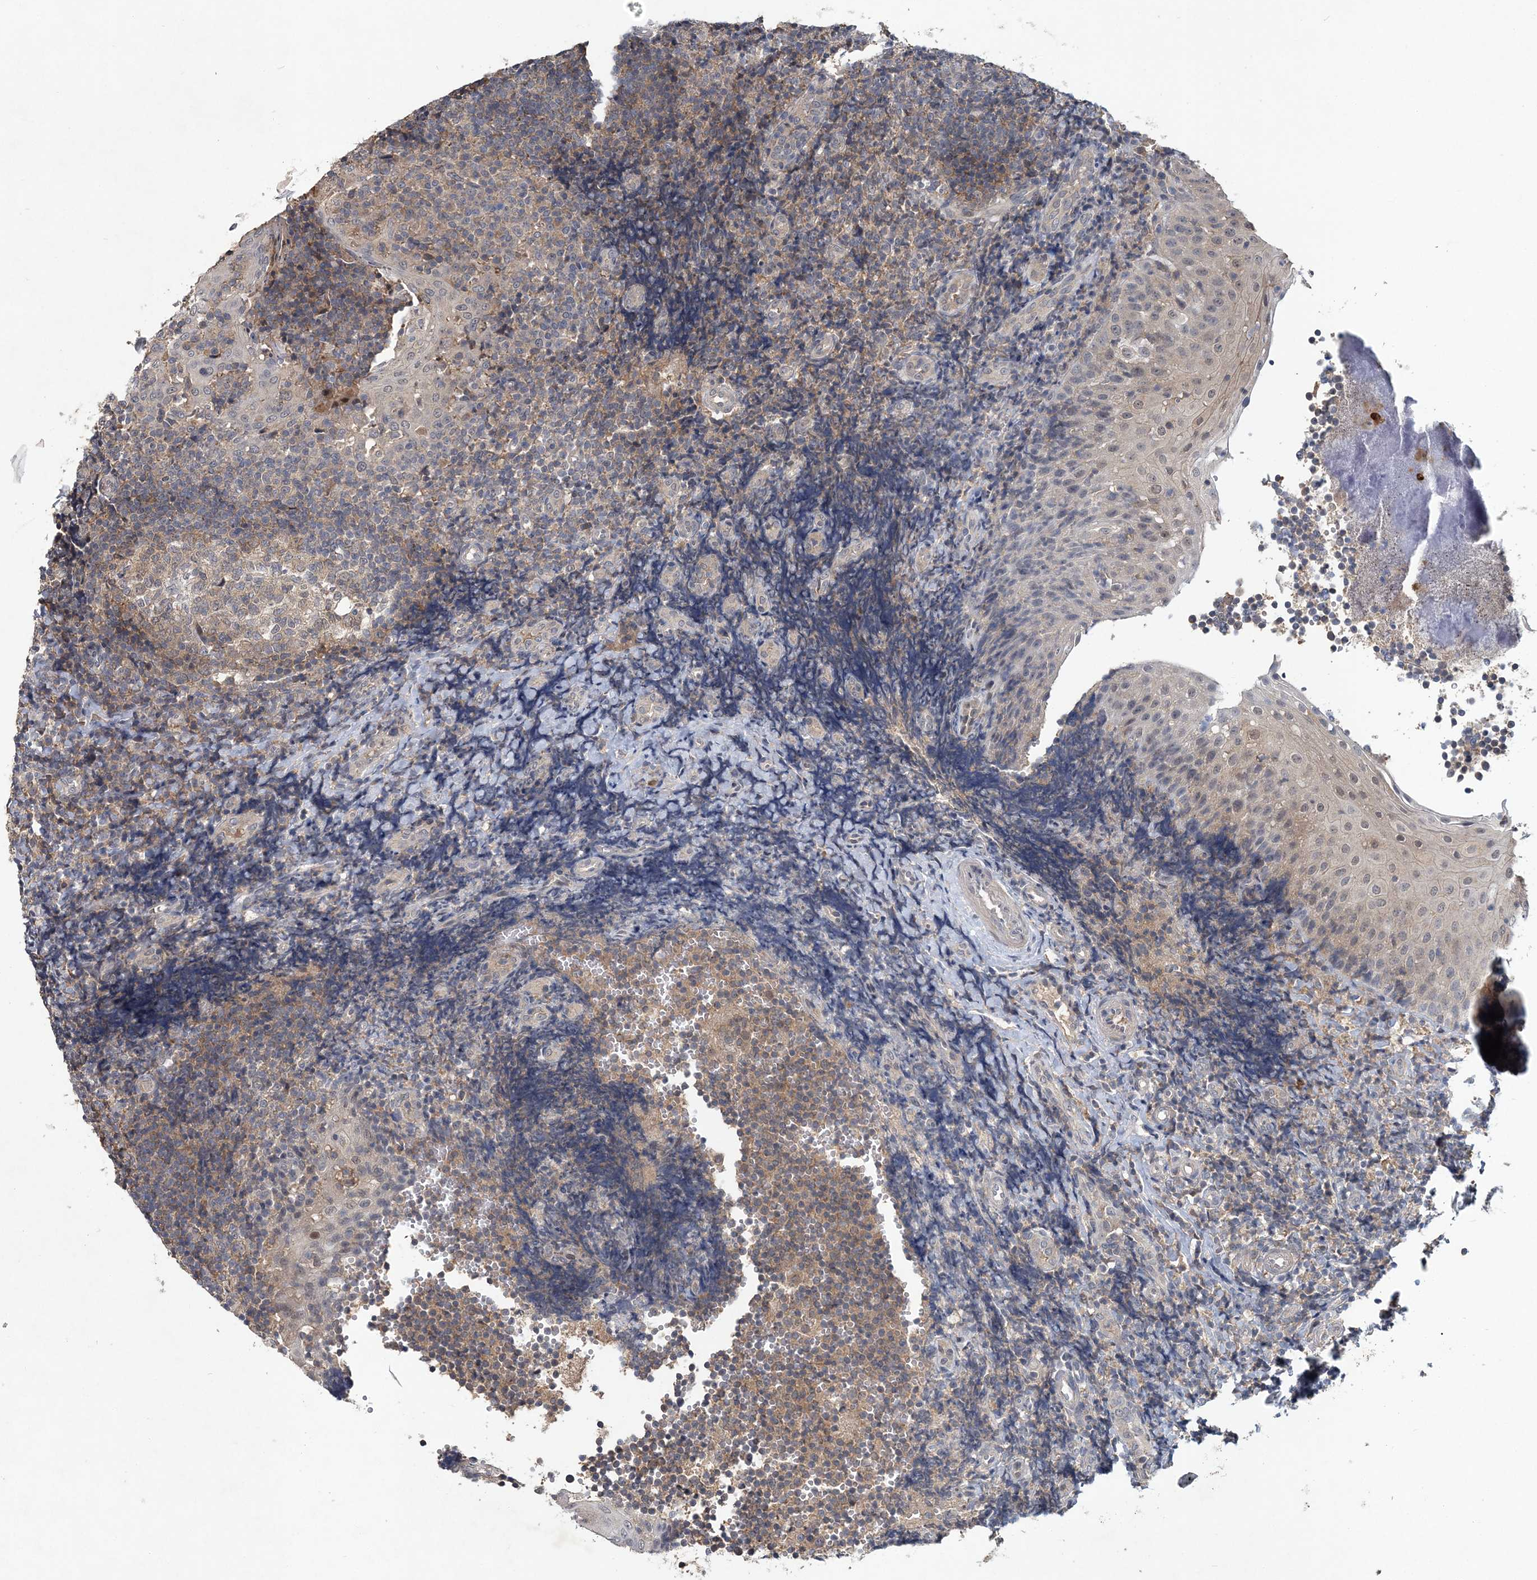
{"staining": {"intensity": "weak", "quantity": "25%-75%", "location": "cytoplasmic/membranous"}, "tissue": "tonsil", "cell_type": "Germinal center cells", "image_type": "normal", "snomed": [{"axis": "morphology", "description": "Normal tissue, NOS"}, {"axis": "topography", "description": "Tonsil"}], "caption": "Brown immunohistochemical staining in unremarkable tonsil exhibits weak cytoplasmic/membranous expression in approximately 25%-75% of germinal center cells. The protein of interest is stained brown, and the nuclei are stained in blue (DAB (3,3'-diaminobenzidine) IHC with brightfield microscopy, high magnification).", "gene": "RNF25", "patient": {"sex": "female", "age": 40}}